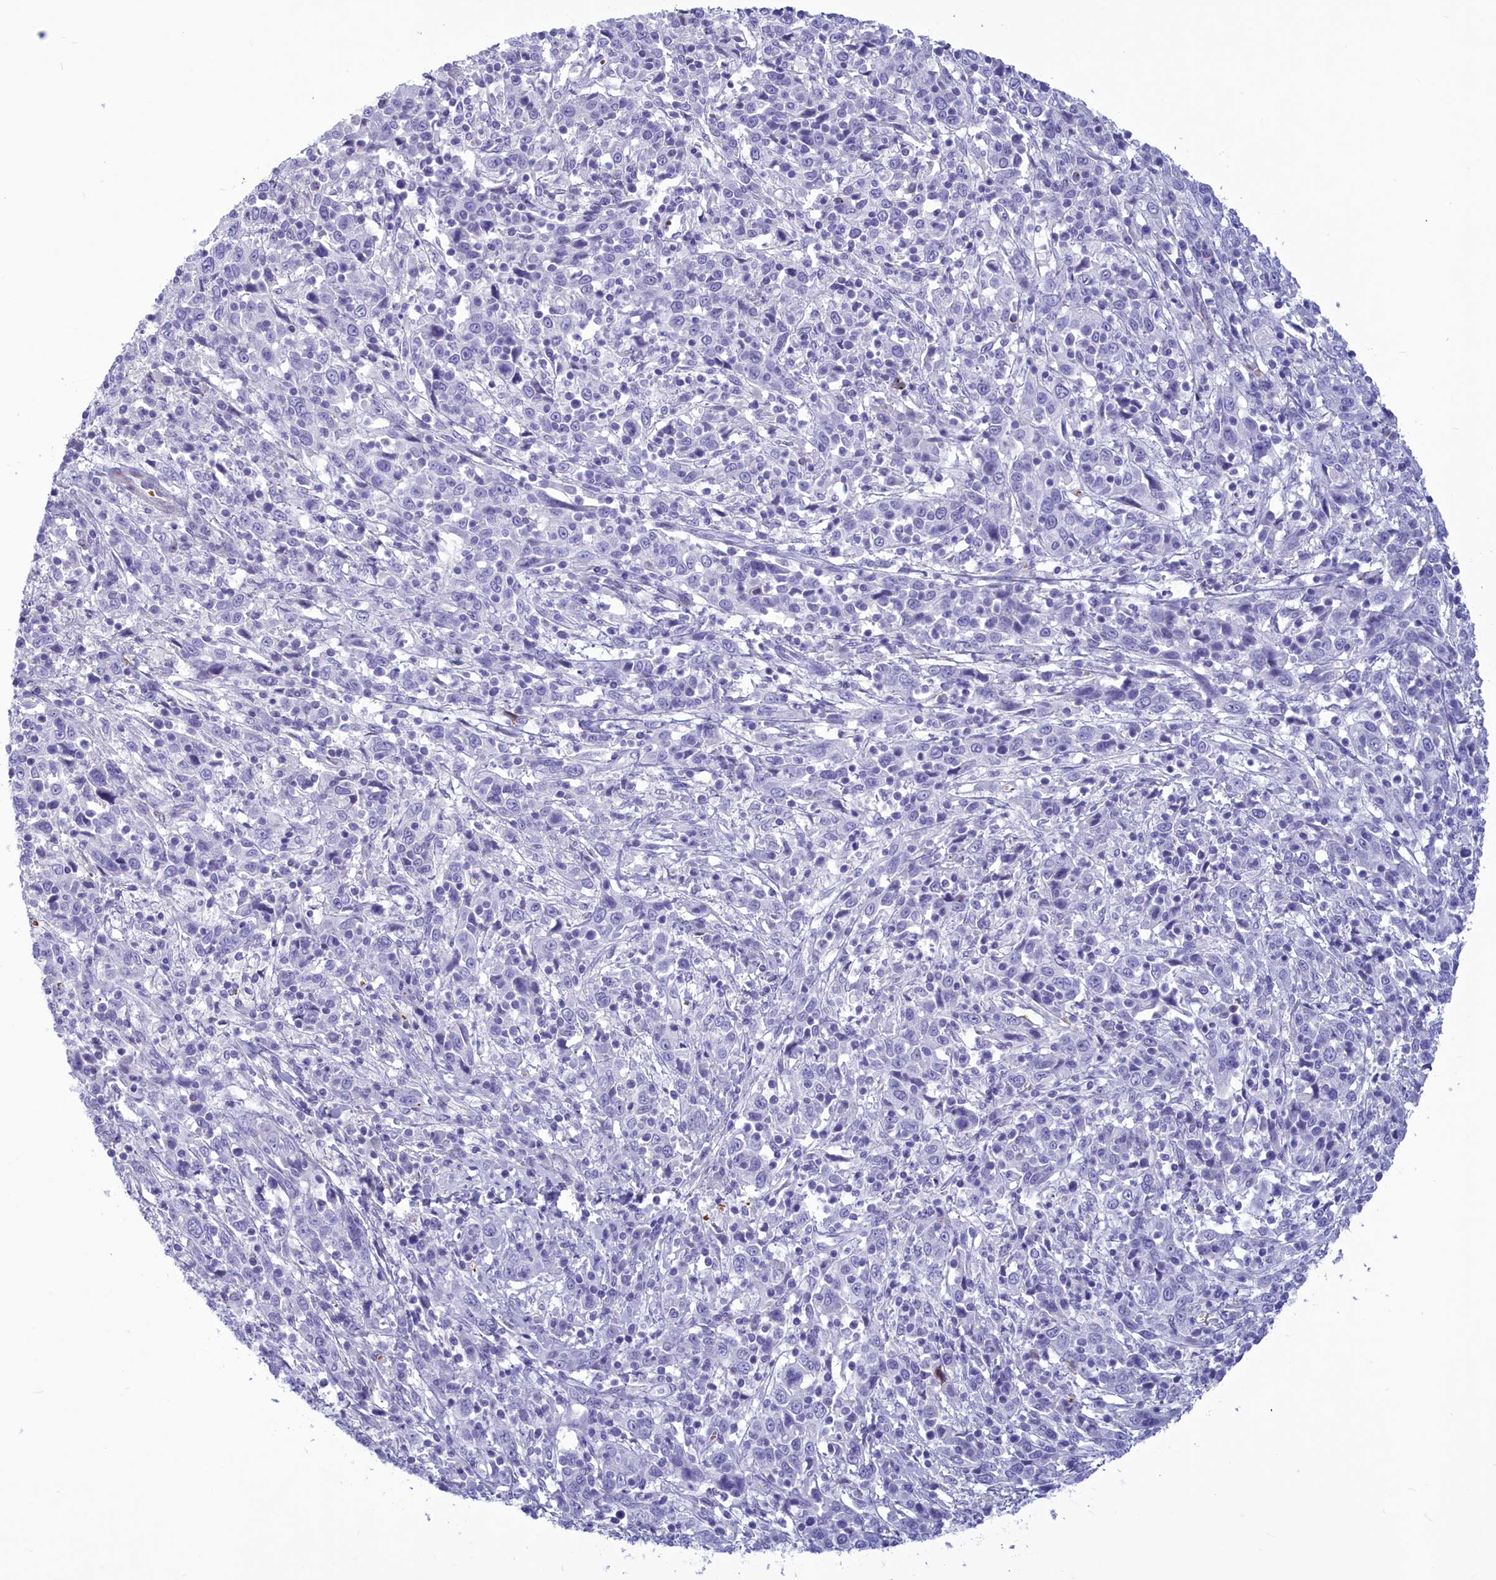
{"staining": {"intensity": "negative", "quantity": "none", "location": "none"}, "tissue": "cervical cancer", "cell_type": "Tumor cells", "image_type": "cancer", "snomed": [{"axis": "morphology", "description": "Squamous cell carcinoma, NOS"}, {"axis": "topography", "description": "Cervix"}], "caption": "There is no significant expression in tumor cells of cervical cancer (squamous cell carcinoma).", "gene": "GAPDHS", "patient": {"sex": "female", "age": 46}}